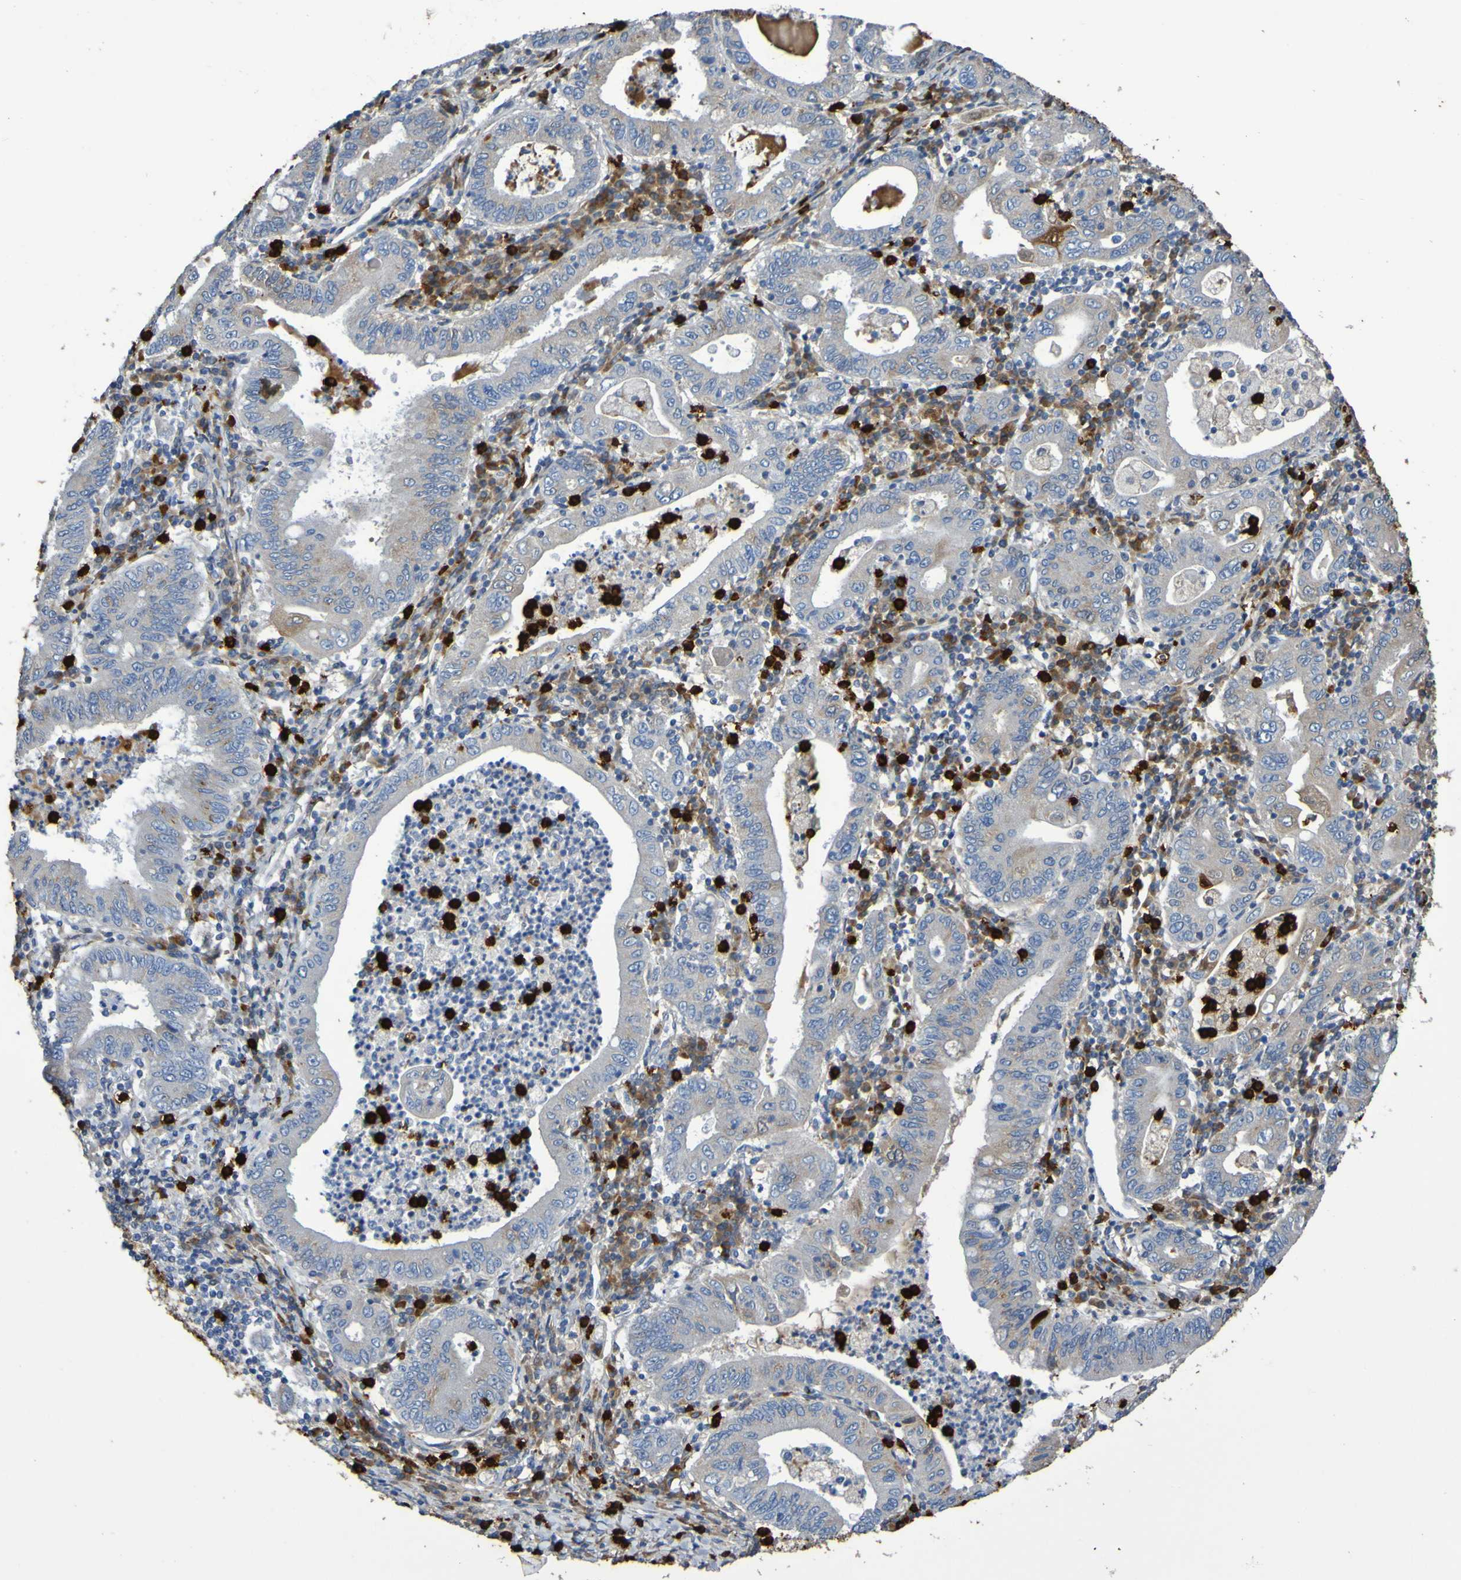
{"staining": {"intensity": "weak", "quantity": "<25%", "location": "cytoplasmic/membranous"}, "tissue": "stomach cancer", "cell_type": "Tumor cells", "image_type": "cancer", "snomed": [{"axis": "morphology", "description": "Normal tissue, NOS"}, {"axis": "morphology", "description": "Adenocarcinoma, NOS"}, {"axis": "topography", "description": "Esophagus"}, {"axis": "topography", "description": "Stomach, upper"}, {"axis": "topography", "description": "Peripheral nerve tissue"}], "caption": "The immunohistochemistry (IHC) histopathology image has no significant positivity in tumor cells of stomach cancer (adenocarcinoma) tissue.", "gene": "C11orf24", "patient": {"sex": "male", "age": 62}}